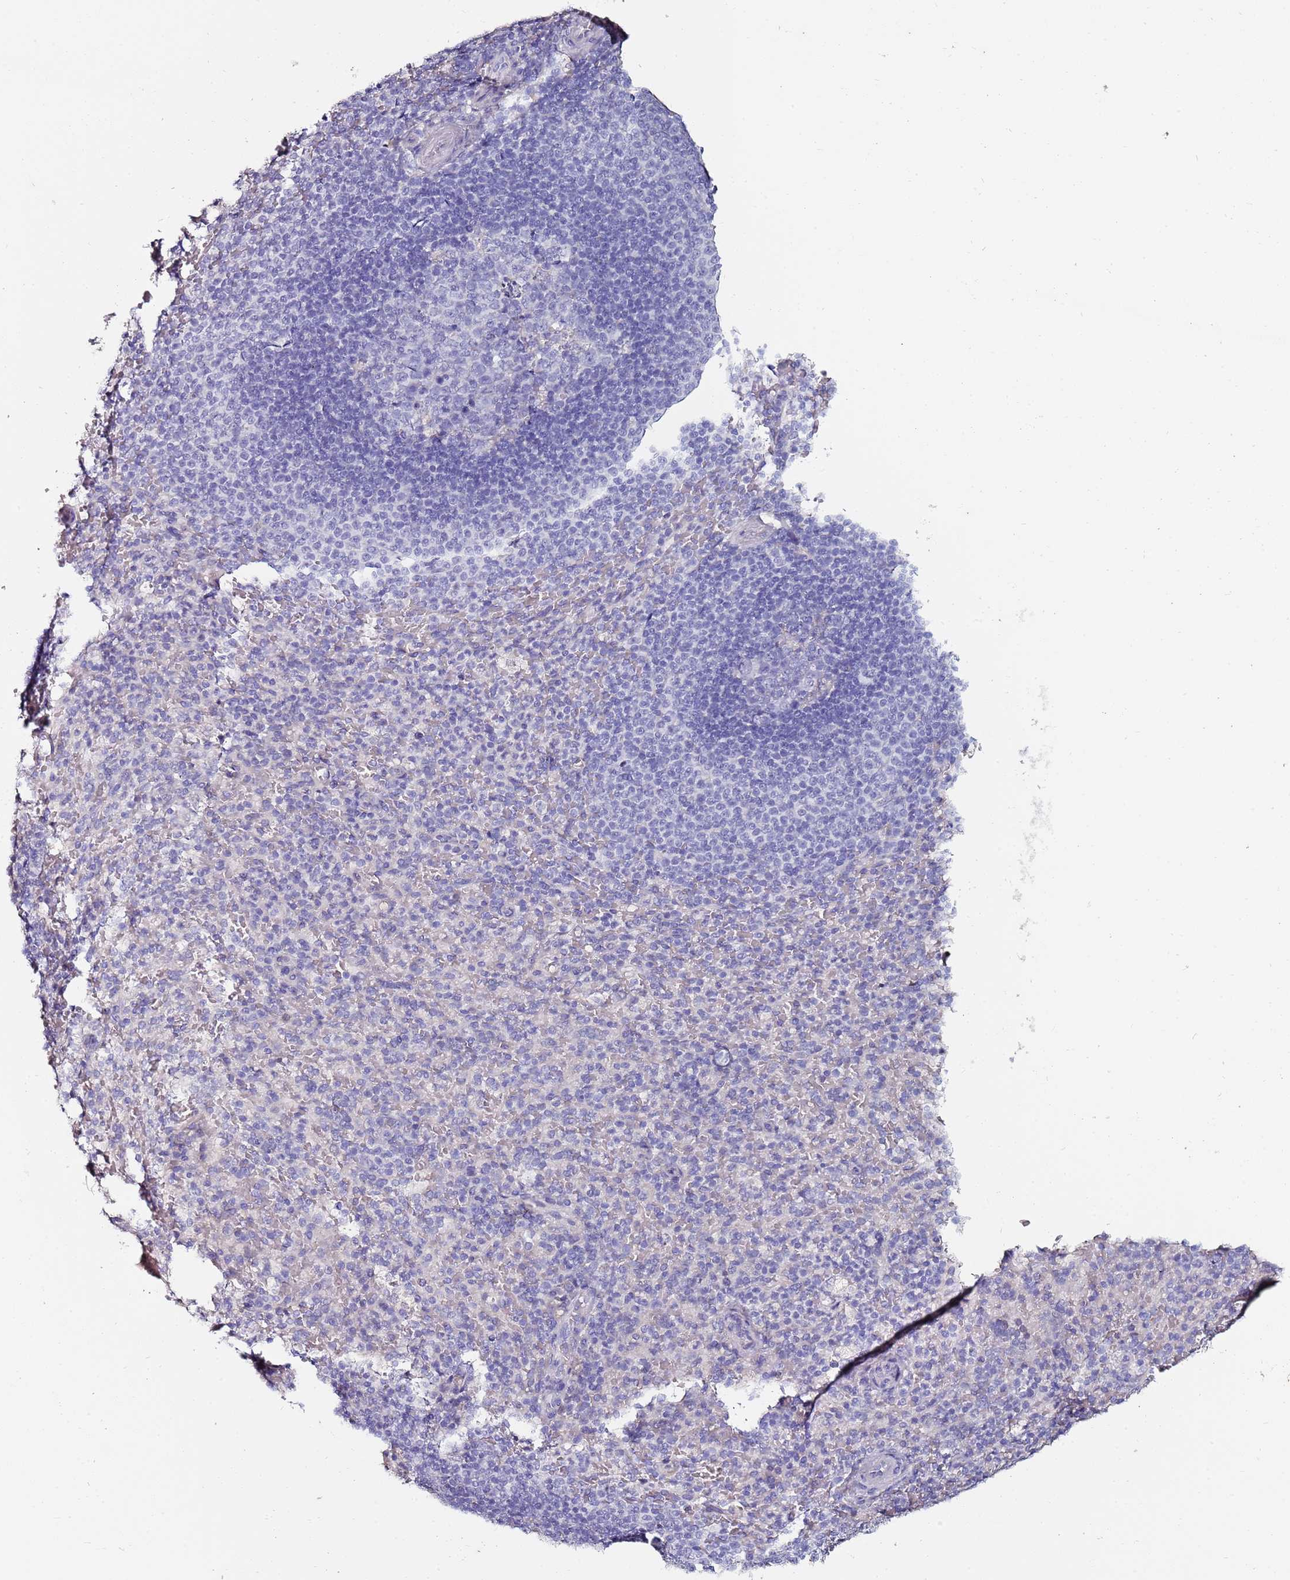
{"staining": {"intensity": "negative", "quantity": "none", "location": "none"}, "tissue": "spleen", "cell_type": "Cells in red pulp", "image_type": "normal", "snomed": [{"axis": "morphology", "description": "Normal tissue, NOS"}, {"axis": "topography", "description": "Spleen"}], "caption": "This is a histopathology image of immunohistochemistry staining of normal spleen, which shows no expression in cells in red pulp.", "gene": "C3orf80", "patient": {"sex": "female", "age": 21}}